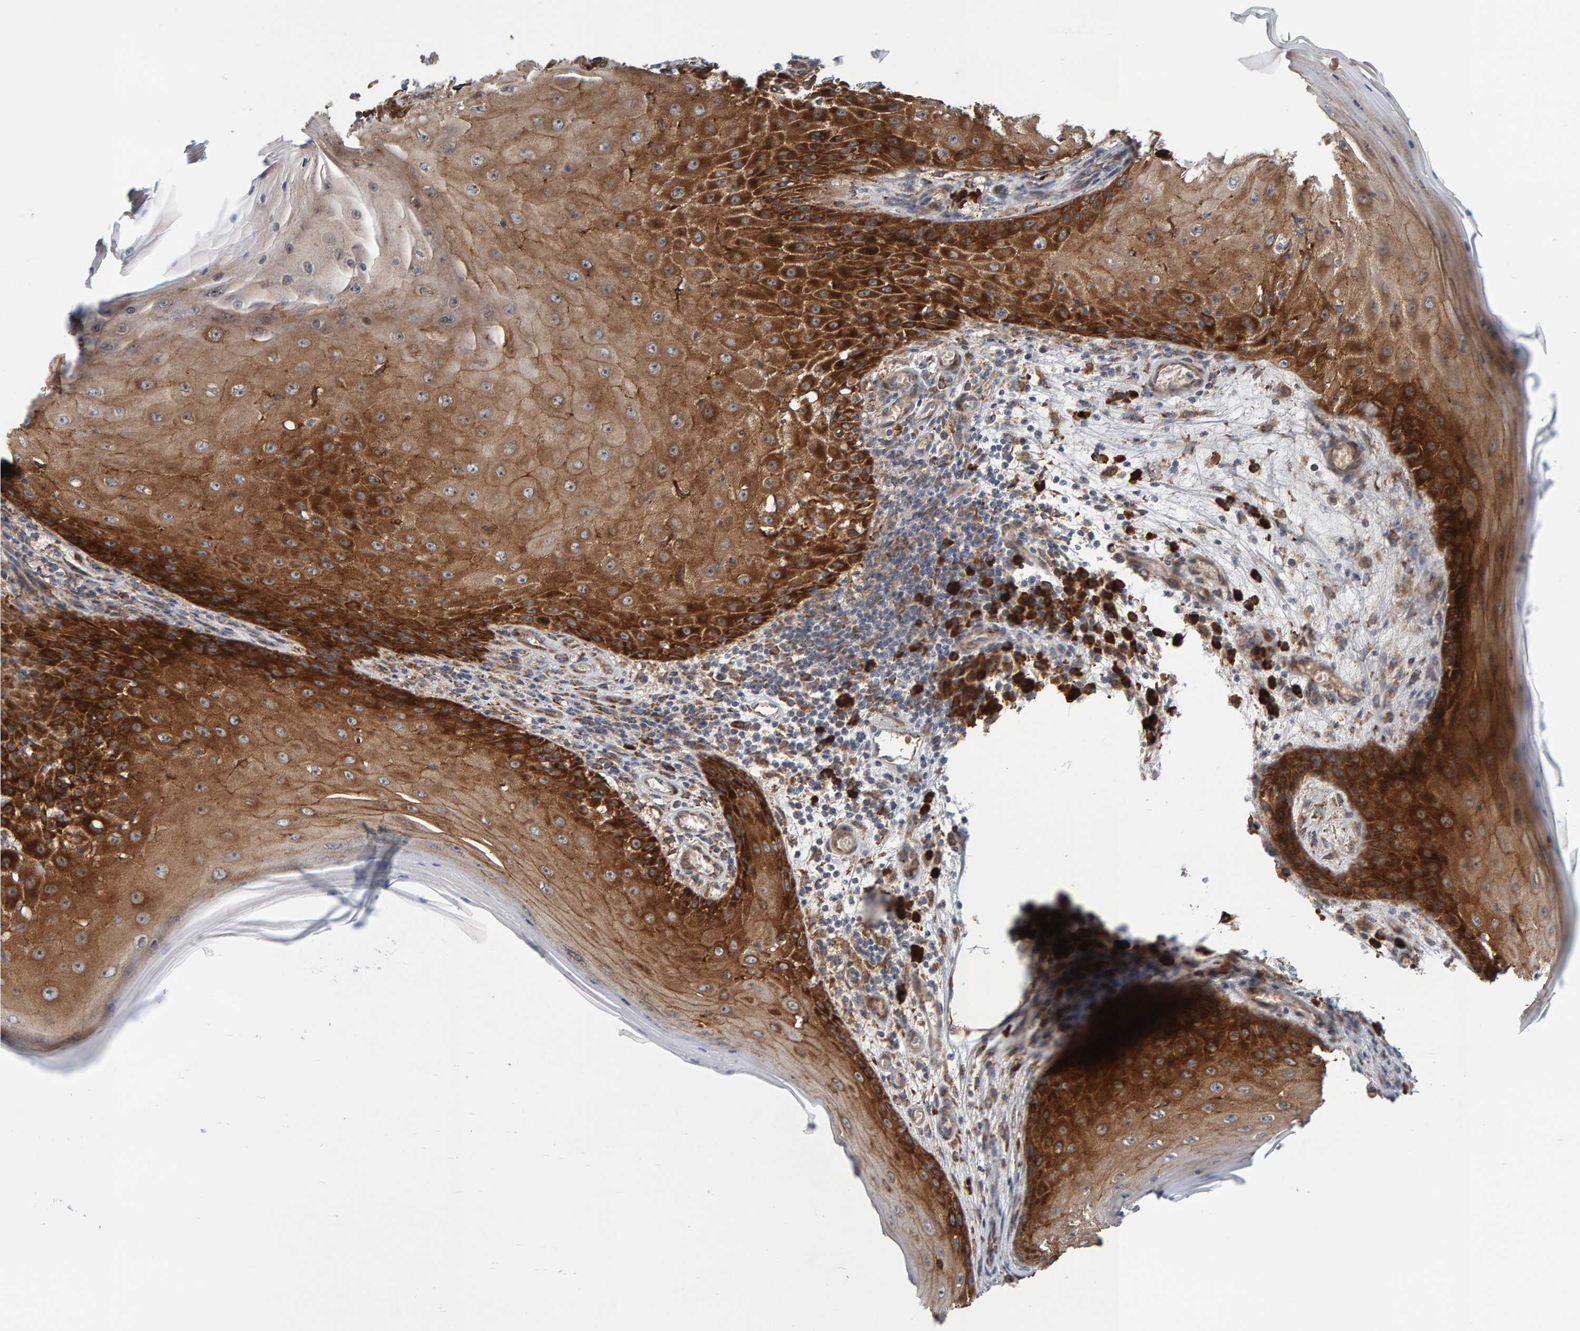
{"staining": {"intensity": "strong", "quantity": ">75%", "location": "cytoplasmic/membranous"}, "tissue": "skin cancer", "cell_type": "Tumor cells", "image_type": "cancer", "snomed": [{"axis": "morphology", "description": "Squamous cell carcinoma, NOS"}, {"axis": "topography", "description": "Skin"}], "caption": "A histopathology image of human skin cancer (squamous cell carcinoma) stained for a protein exhibits strong cytoplasmic/membranous brown staining in tumor cells. The staining was performed using DAB (3,3'-diaminobenzidine), with brown indicating positive protein expression. Nuclei are stained blue with hematoxylin.", "gene": "BAIAP2", "patient": {"sex": "female", "age": 73}}